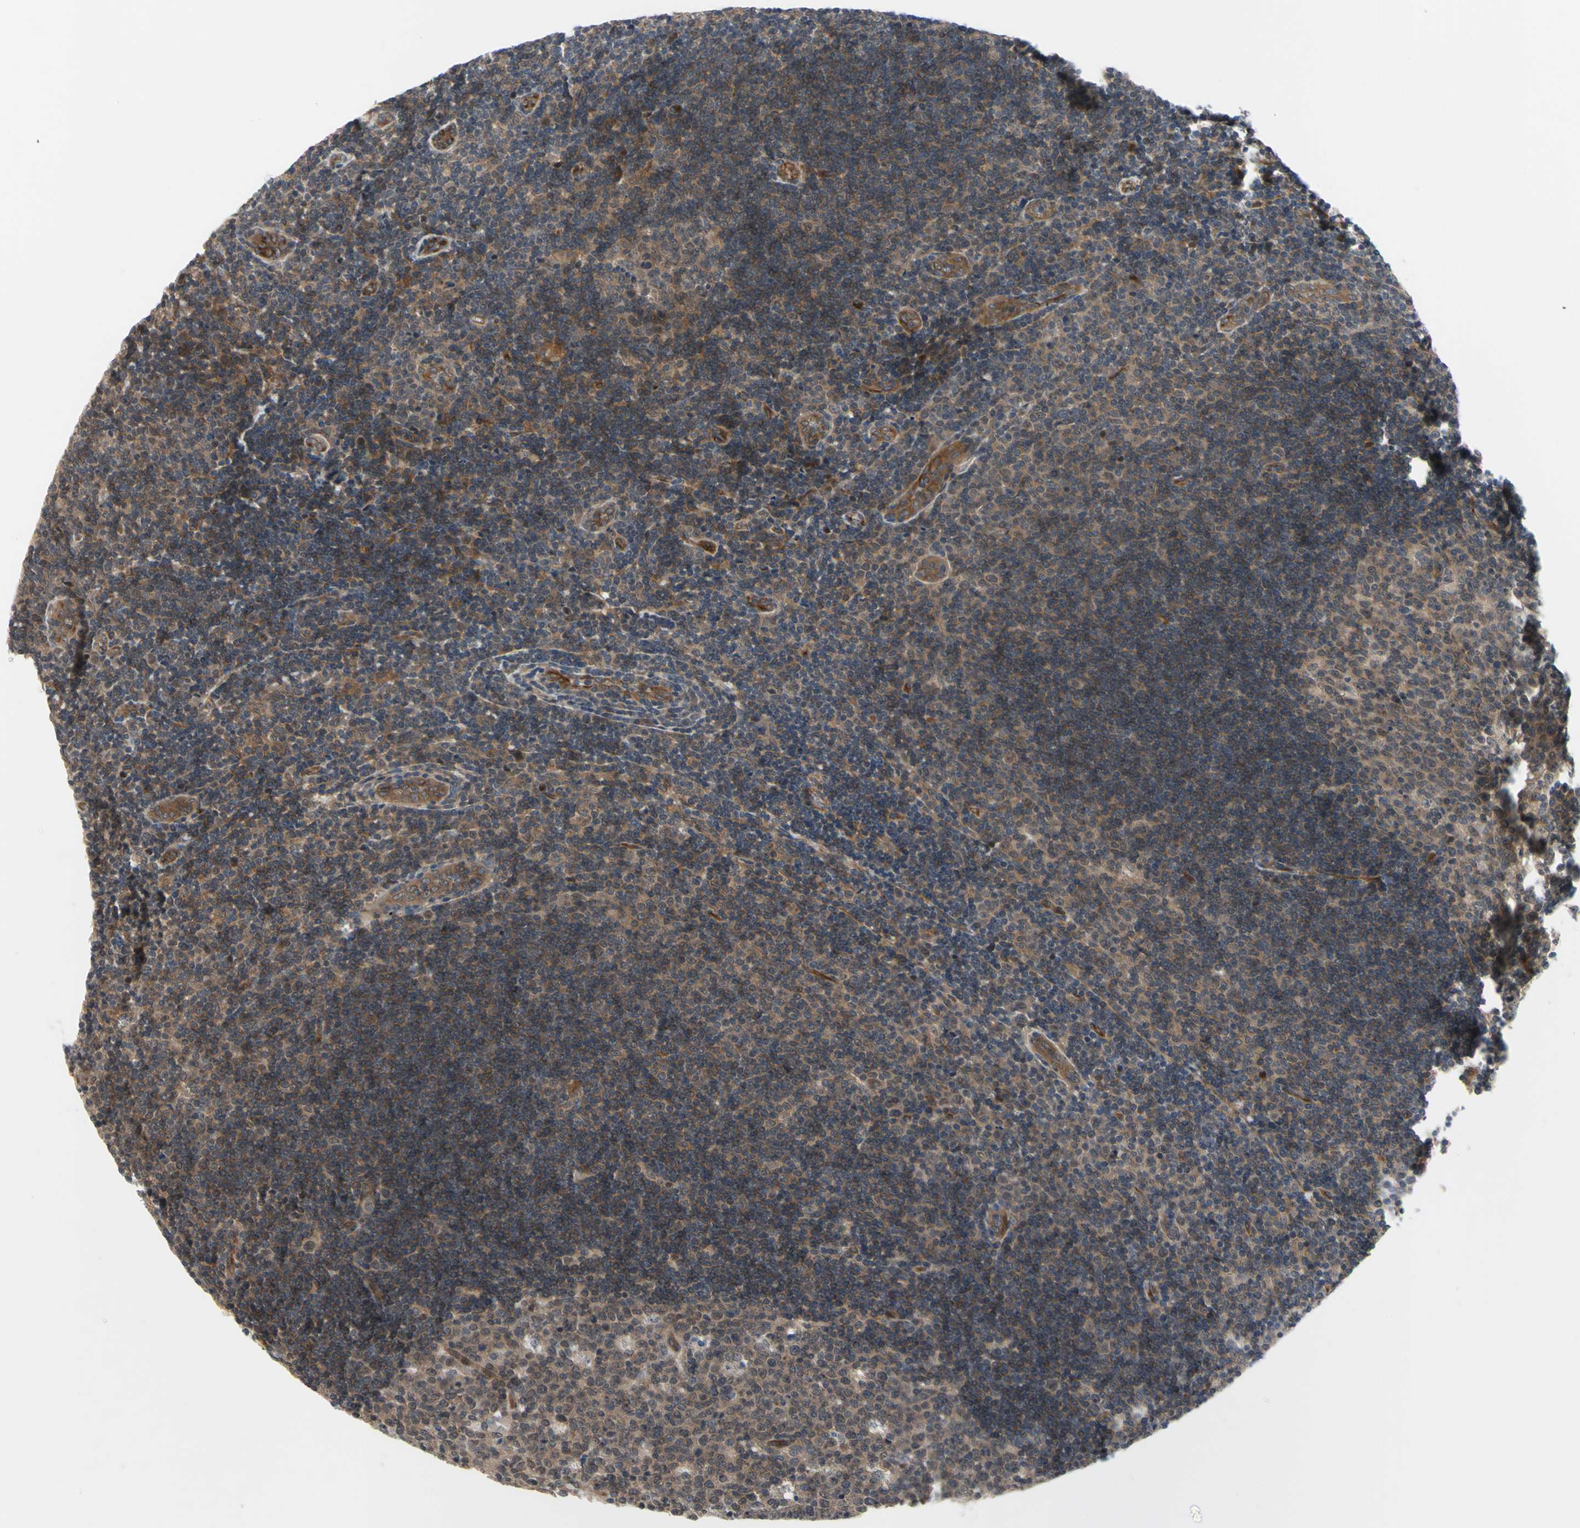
{"staining": {"intensity": "moderate", "quantity": ">75%", "location": "cytoplasmic/membranous"}, "tissue": "lymph node", "cell_type": "Germinal center cells", "image_type": "normal", "snomed": [{"axis": "morphology", "description": "Normal tissue, NOS"}, {"axis": "topography", "description": "Lymph node"}, {"axis": "topography", "description": "Salivary gland"}], "caption": "An image showing moderate cytoplasmic/membranous expression in about >75% of germinal center cells in normal lymph node, as visualized by brown immunohistochemical staining.", "gene": "COMMD9", "patient": {"sex": "male", "age": 8}}